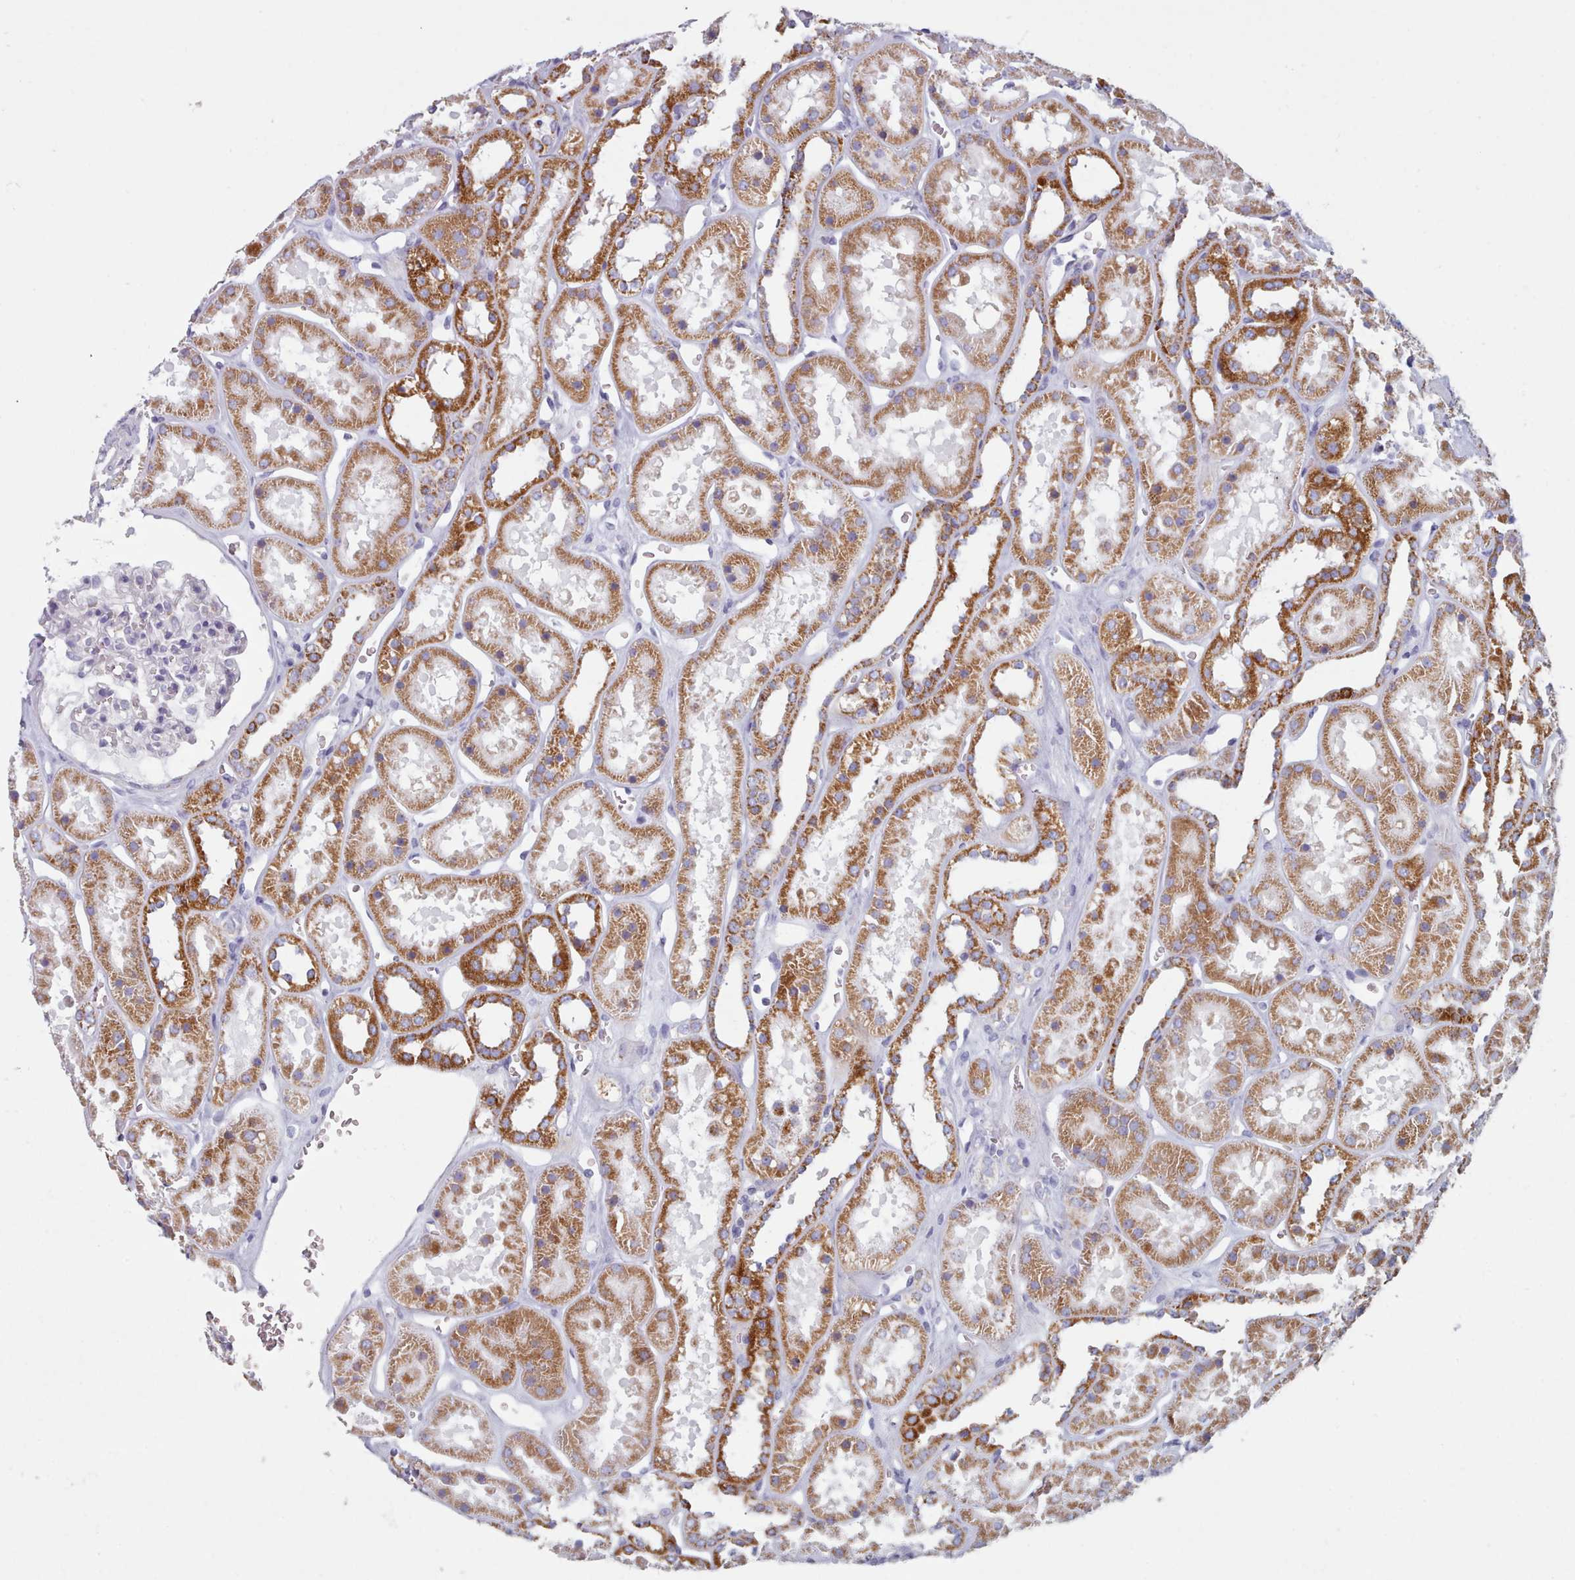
{"staining": {"intensity": "negative", "quantity": "none", "location": "none"}, "tissue": "kidney", "cell_type": "Cells in glomeruli", "image_type": "normal", "snomed": [{"axis": "morphology", "description": "Normal tissue, NOS"}, {"axis": "topography", "description": "Kidney"}], "caption": "Cells in glomeruli show no significant staining in benign kidney. Brightfield microscopy of immunohistochemistry stained with DAB (brown) and hematoxylin (blue), captured at high magnification.", "gene": "FAM170B", "patient": {"sex": "female", "age": 41}}